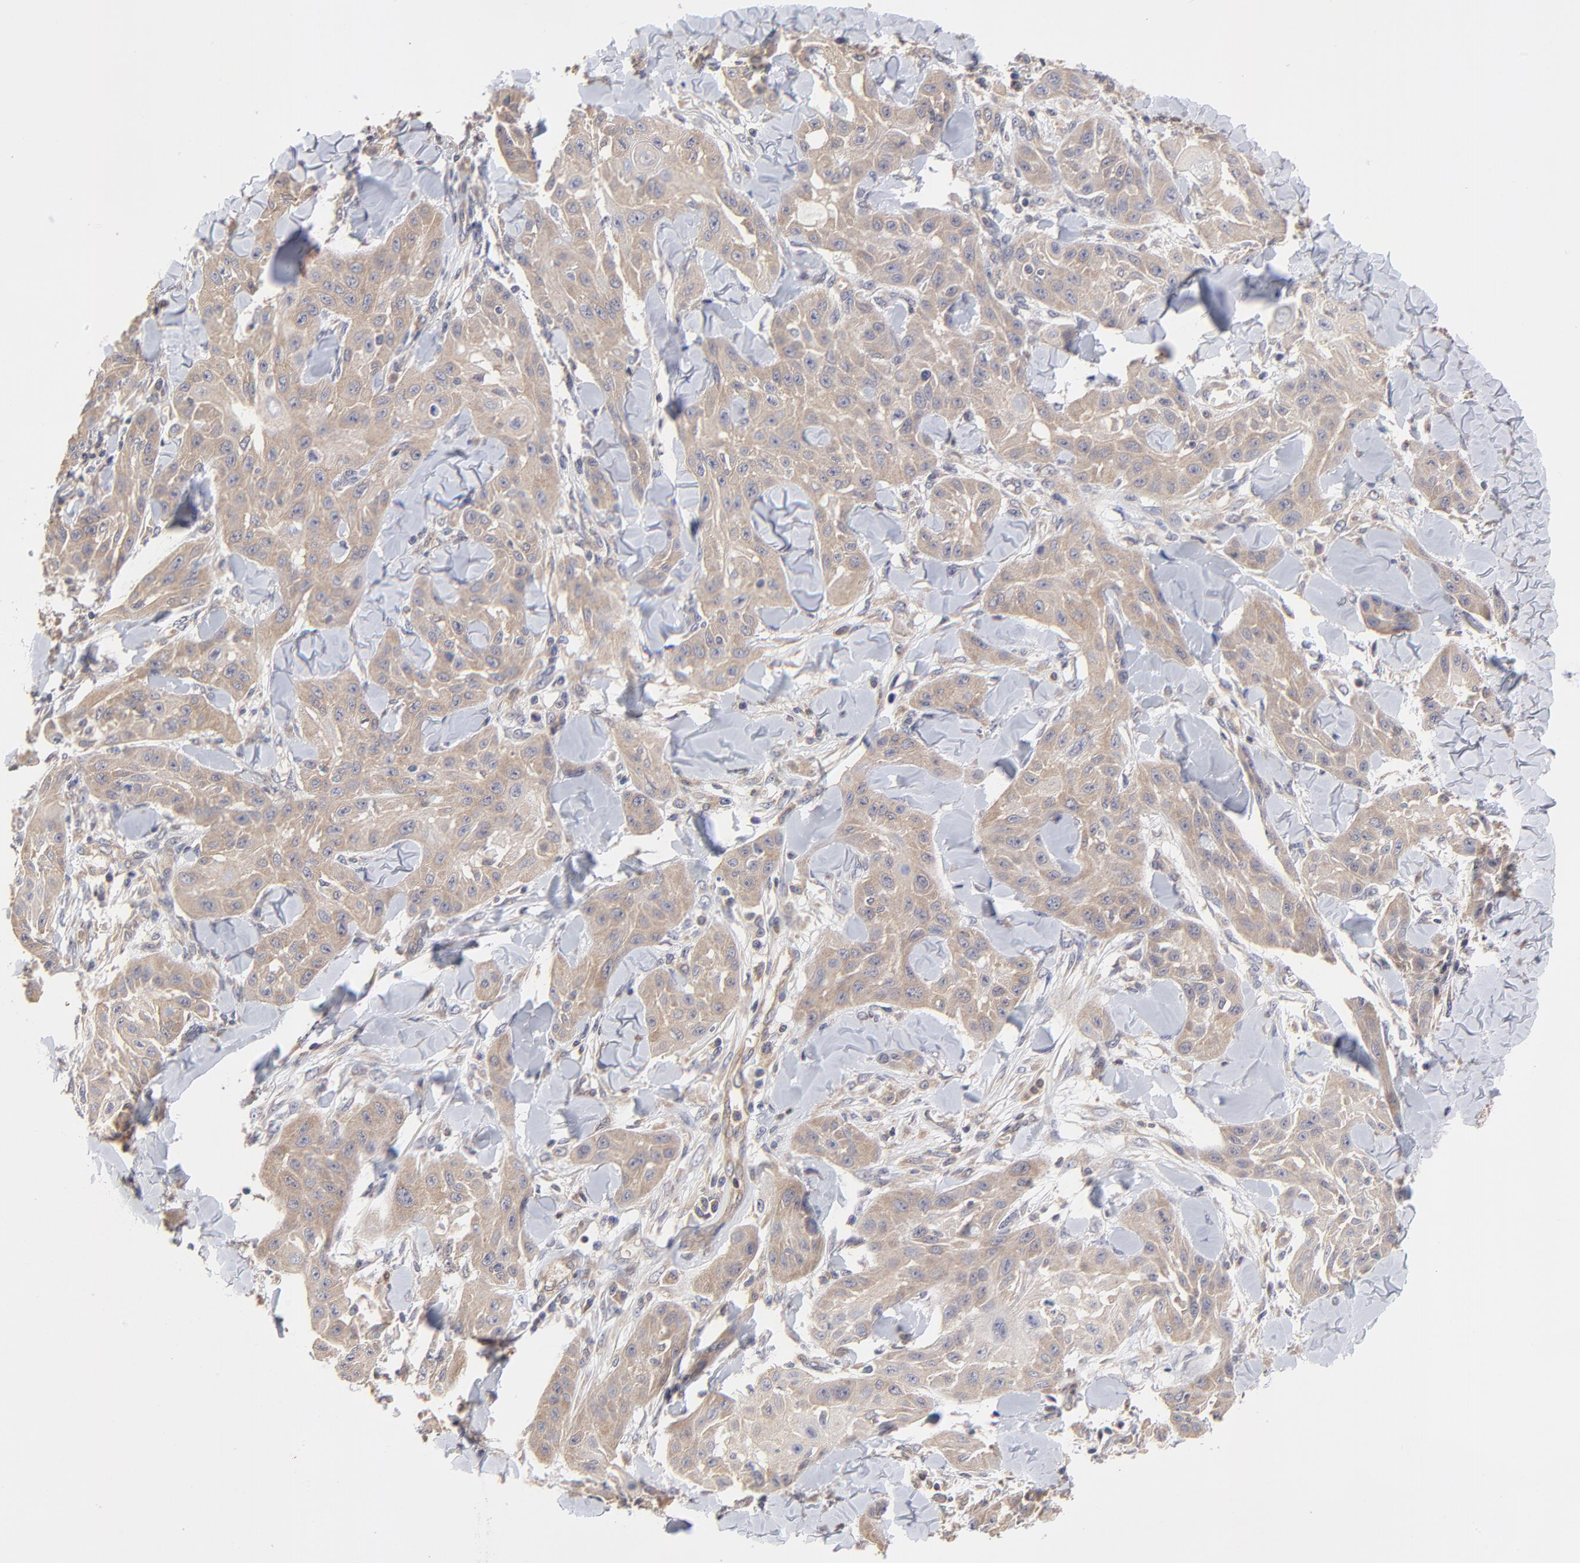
{"staining": {"intensity": "weak", "quantity": ">75%", "location": "cytoplasmic/membranous"}, "tissue": "skin cancer", "cell_type": "Tumor cells", "image_type": "cancer", "snomed": [{"axis": "morphology", "description": "Squamous cell carcinoma, NOS"}, {"axis": "topography", "description": "Skin"}], "caption": "Immunohistochemistry (DAB (3,3'-diaminobenzidine)) staining of human skin squamous cell carcinoma shows weak cytoplasmic/membranous protein positivity in approximately >75% of tumor cells.", "gene": "PCMT1", "patient": {"sex": "male", "age": 24}}